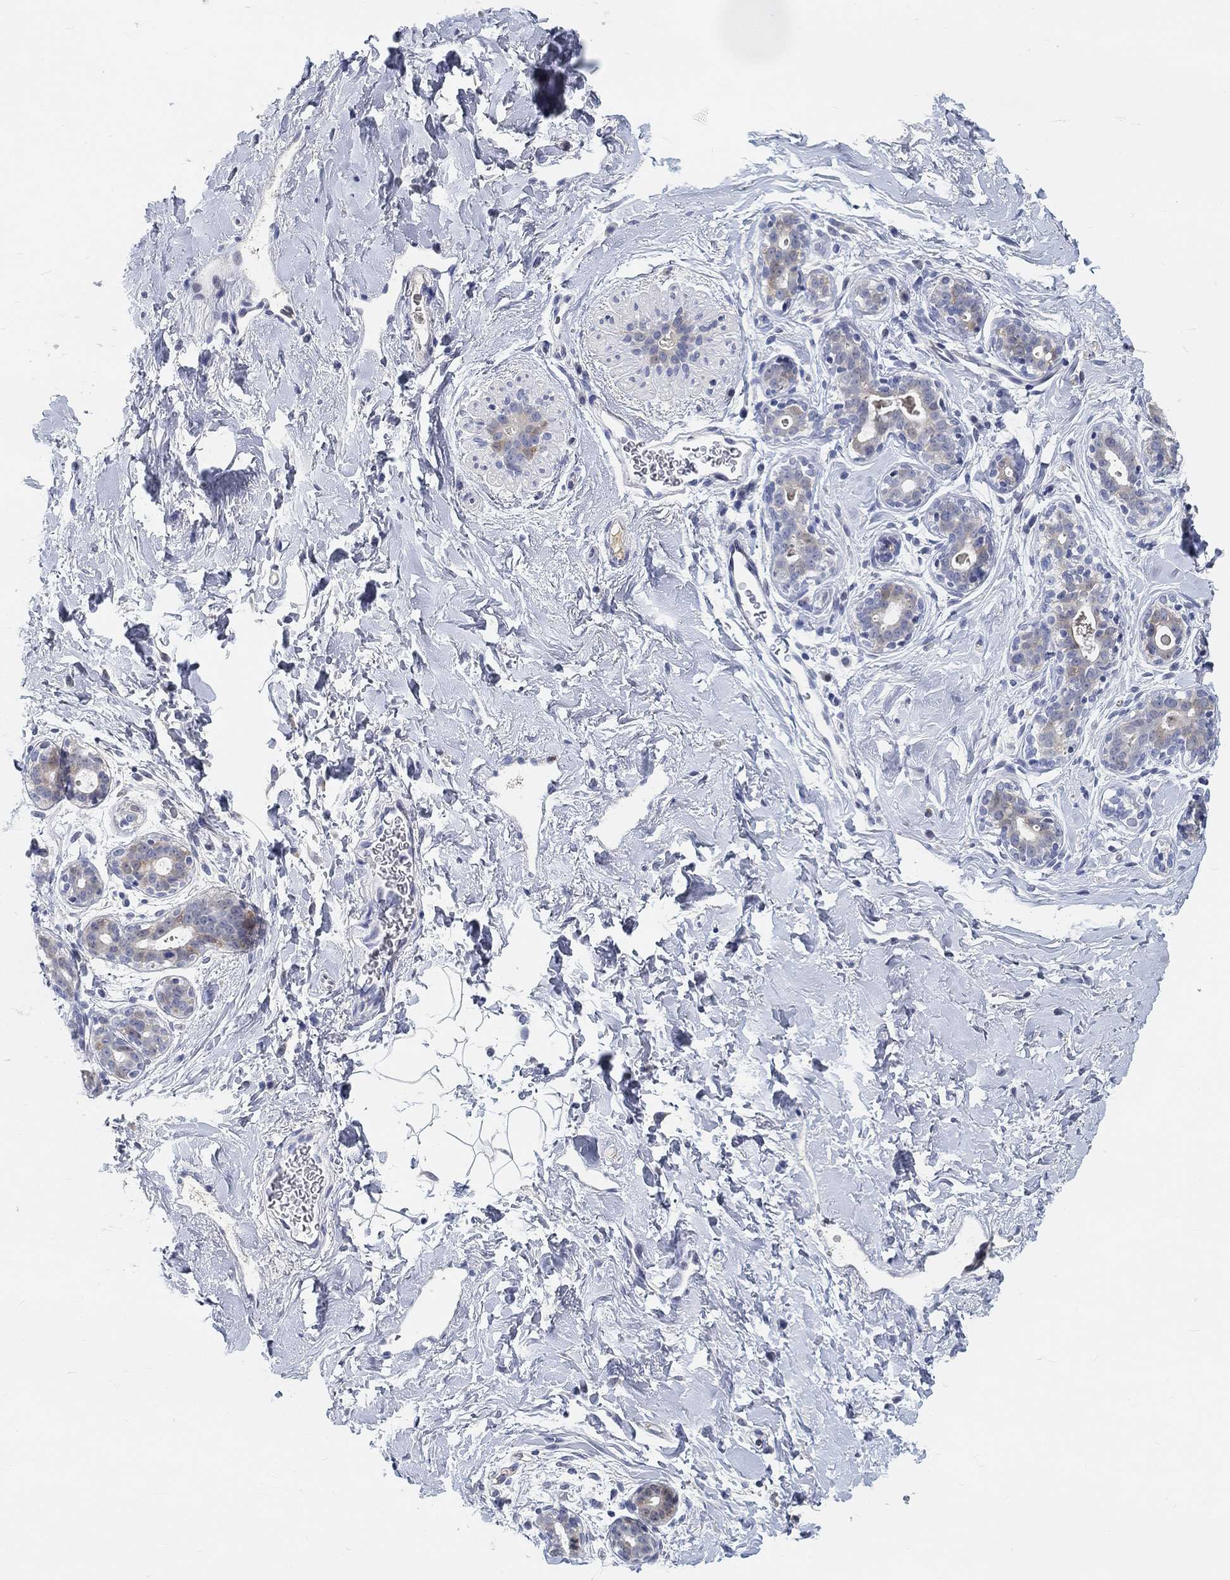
{"staining": {"intensity": "negative", "quantity": "none", "location": "none"}, "tissue": "breast", "cell_type": "Adipocytes", "image_type": "normal", "snomed": [{"axis": "morphology", "description": "Normal tissue, NOS"}, {"axis": "topography", "description": "Breast"}], "caption": "The histopathology image displays no staining of adipocytes in normal breast.", "gene": "SNTG2", "patient": {"sex": "female", "age": 43}}